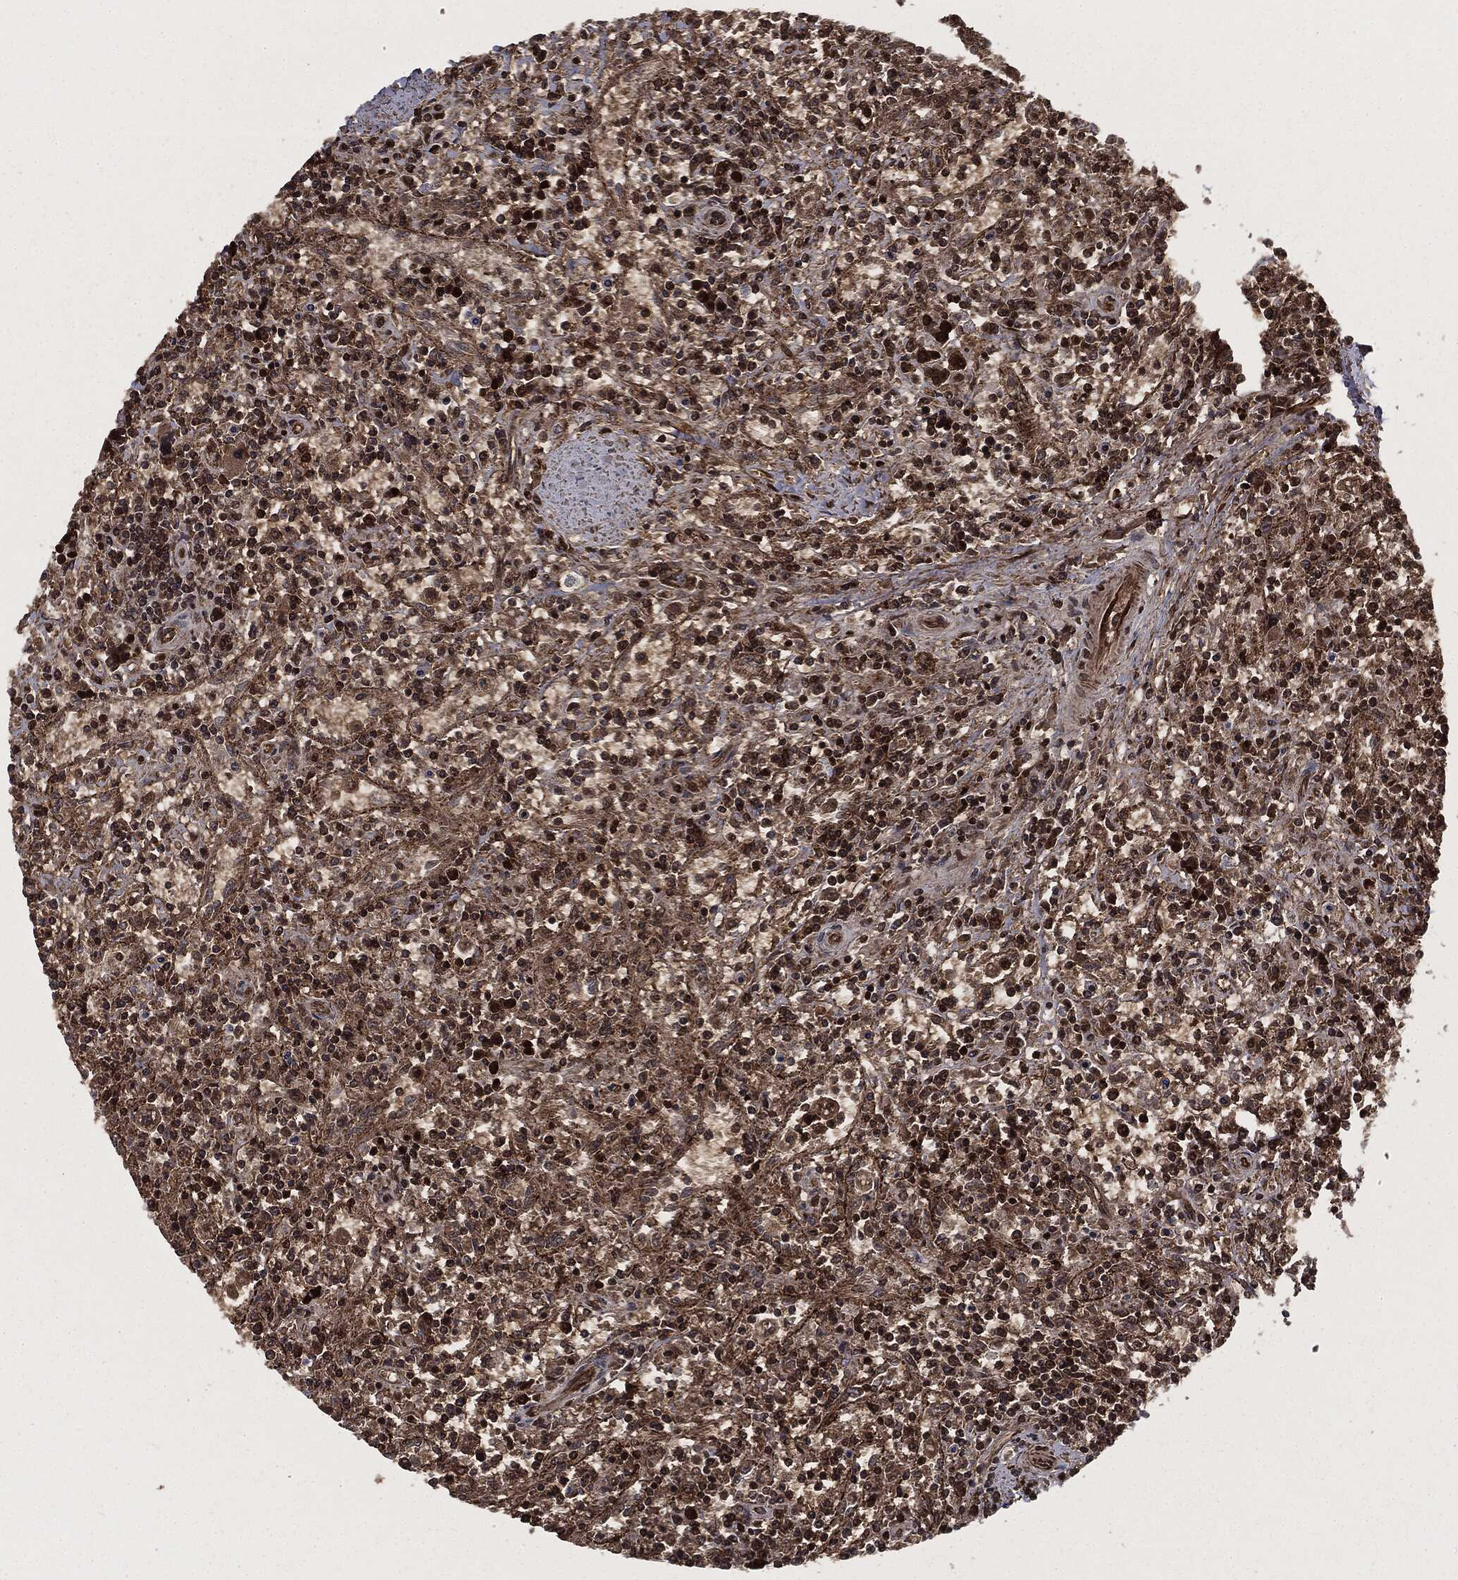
{"staining": {"intensity": "strong", "quantity": ">75%", "location": "cytoplasmic/membranous,nuclear"}, "tissue": "lymphoma", "cell_type": "Tumor cells", "image_type": "cancer", "snomed": [{"axis": "morphology", "description": "Malignant lymphoma, non-Hodgkin's type, Low grade"}, {"axis": "topography", "description": "Spleen"}], "caption": "Immunohistochemical staining of human lymphoma displays high levels of strong cytoplasmic/membranous and nuclear protein staining in approximately >75% of tumor cells.", "gene": "CARD6", "patient": {"sex": "male", "age": 62}}